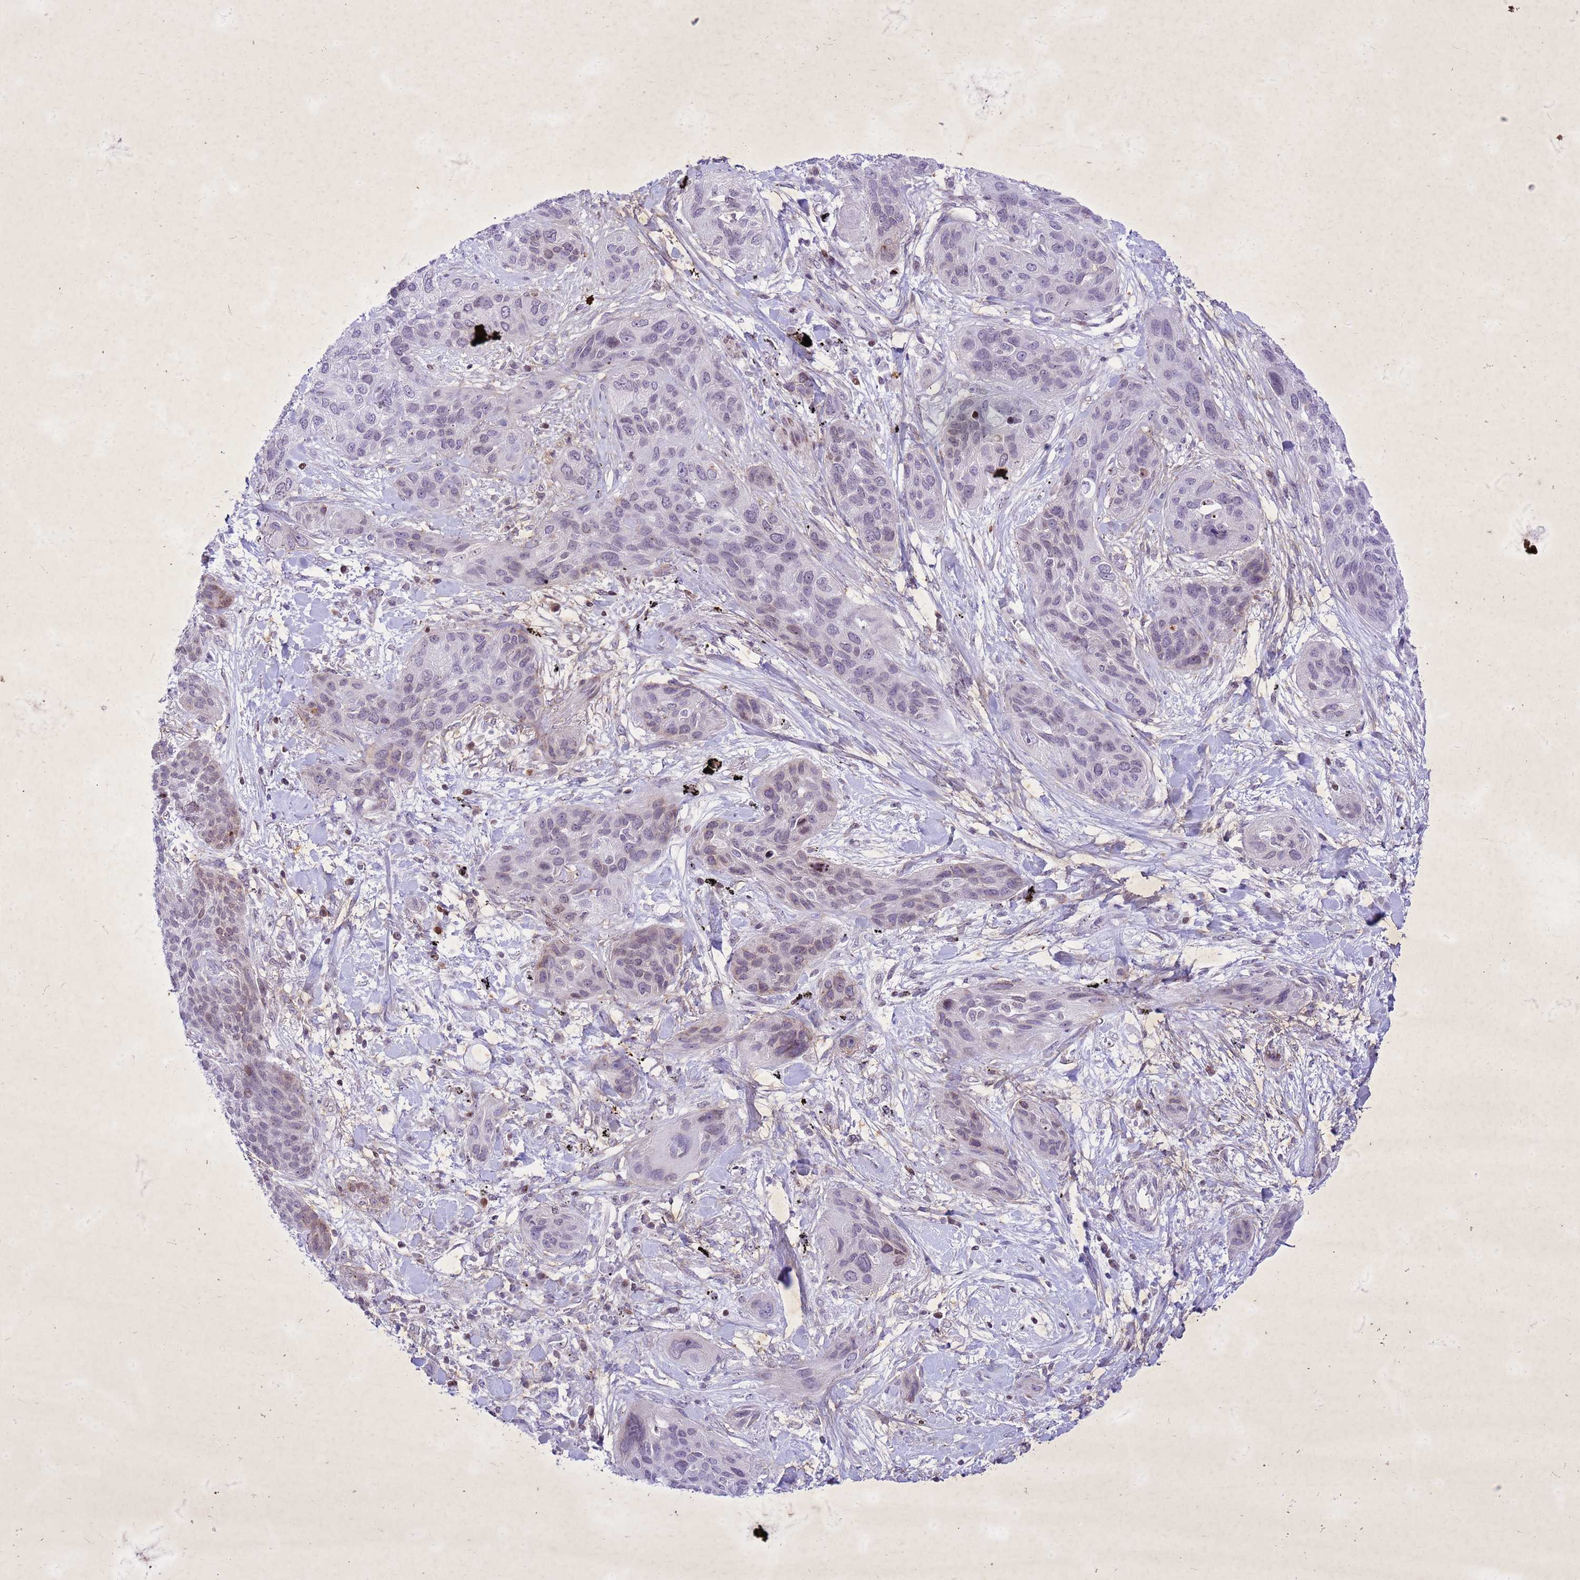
{"staining": {"intensity": "moderate", "quantity": "<25%", "location": "cytoplasmic/membranous"}, "tissue": "lung cancer", "cell_type": "Tumor cells", "image_type": "cancer", "snomed": [{"axis": "morphology", "description": "Squamous cell carcinoma, NOS"}, {"axis": "topography", "description": "Lung"}], "caption": "Brown immunohistochemical staining in squamous cell carcinoma (lung) shows moderate cytoplasmic/membranous positivity in about <25% of tumor cells. The protein is shown in brown color, while the nuclei are stained blue.", "gene": "COPS9", "patient": {"sex": "female", "age": 70}}